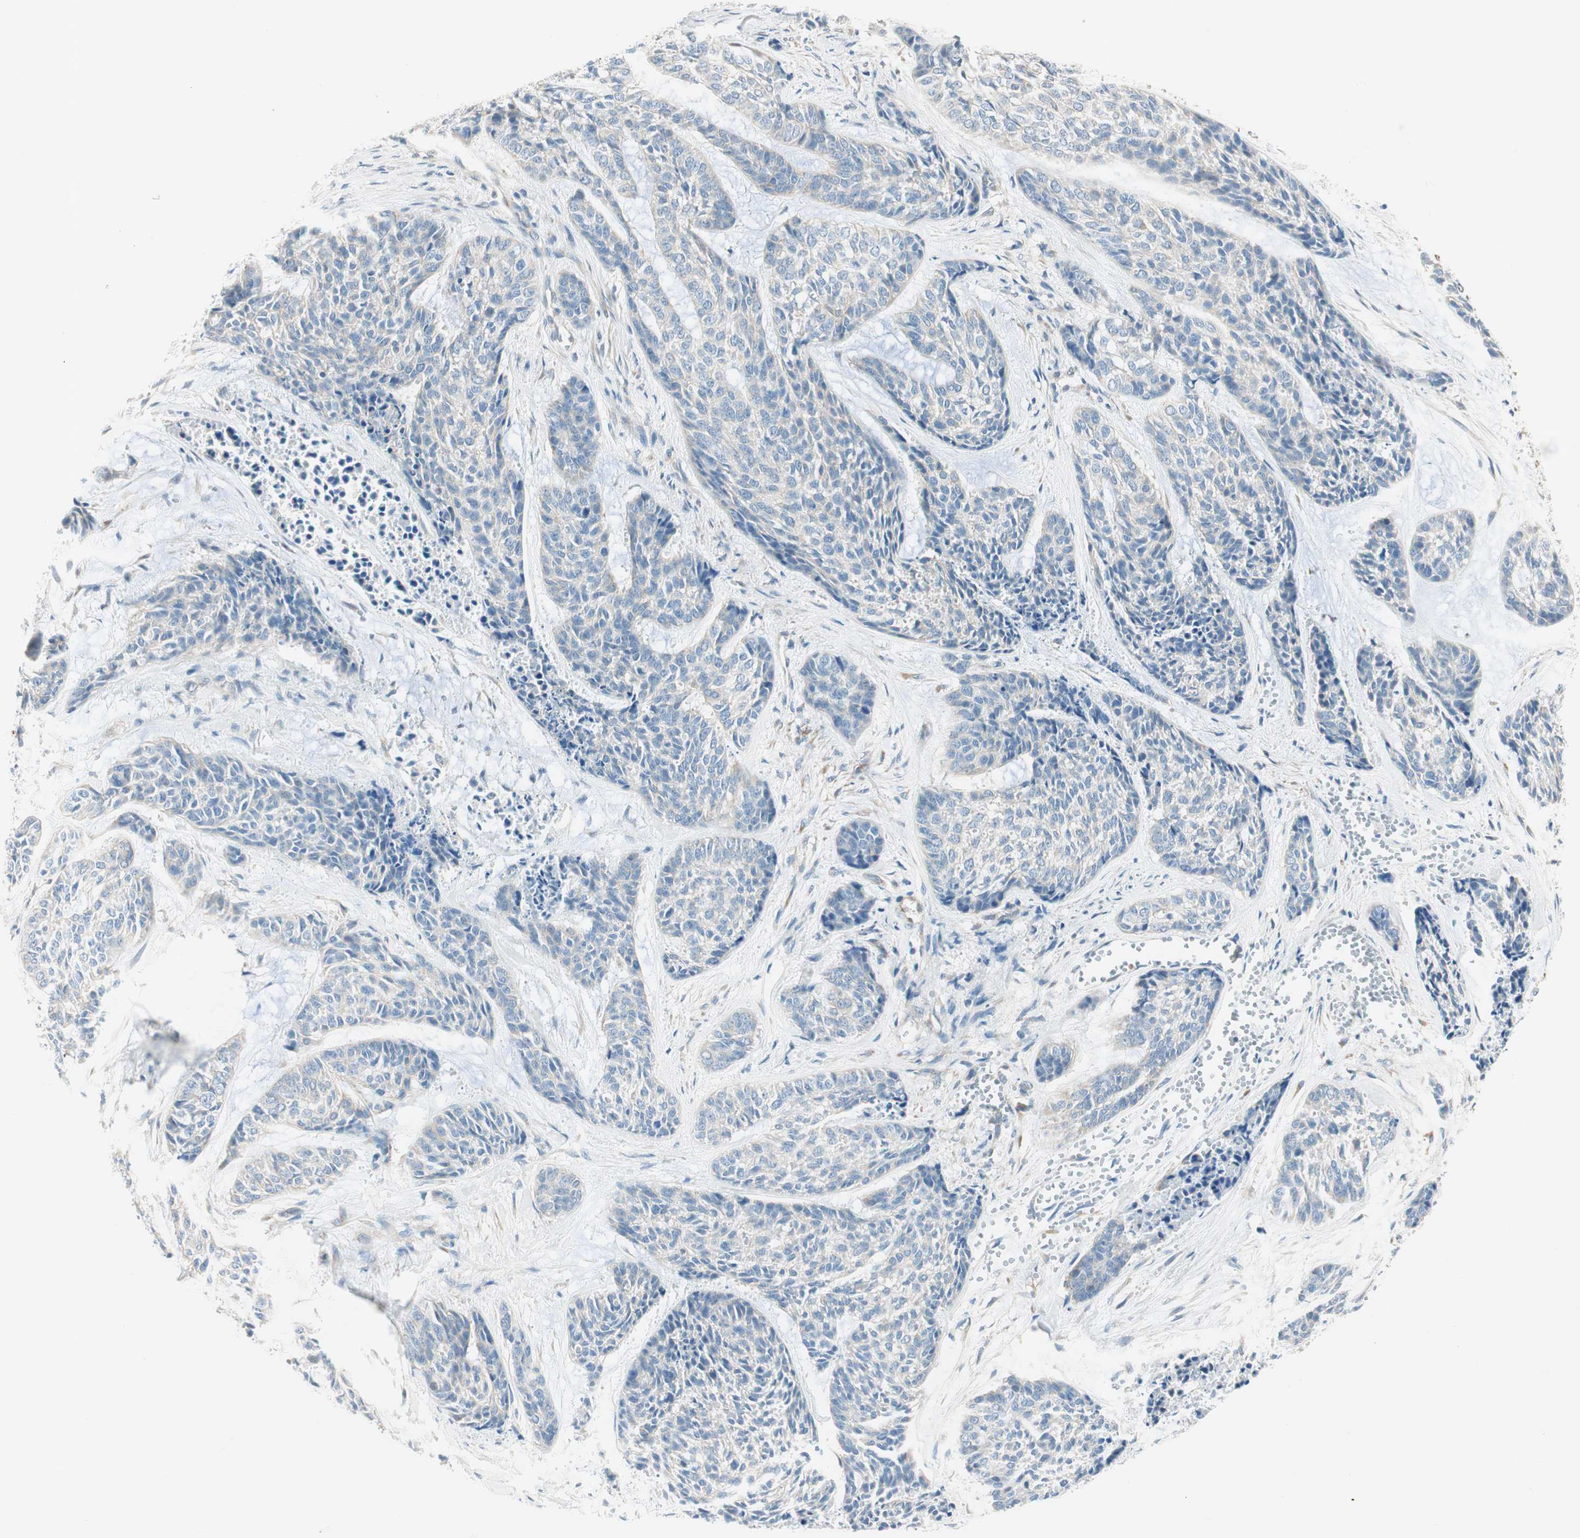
{"staining": {"intensity": "negative", "quantity": "none", "location": "none"}, "tissue": "skin cancer", "cell_type": "Tumor cells", "image_type": "cancer", "snomed": [{"axis": "morphology", "description": "Basal cell carcinoma"}, {"axis": "topography", "description": "Skin"}], "caption": "Tumor cells show no significant protein positivity in skin cancer.", "gene": "CDK3", "patient": {"sex": "female", "age": 64}}